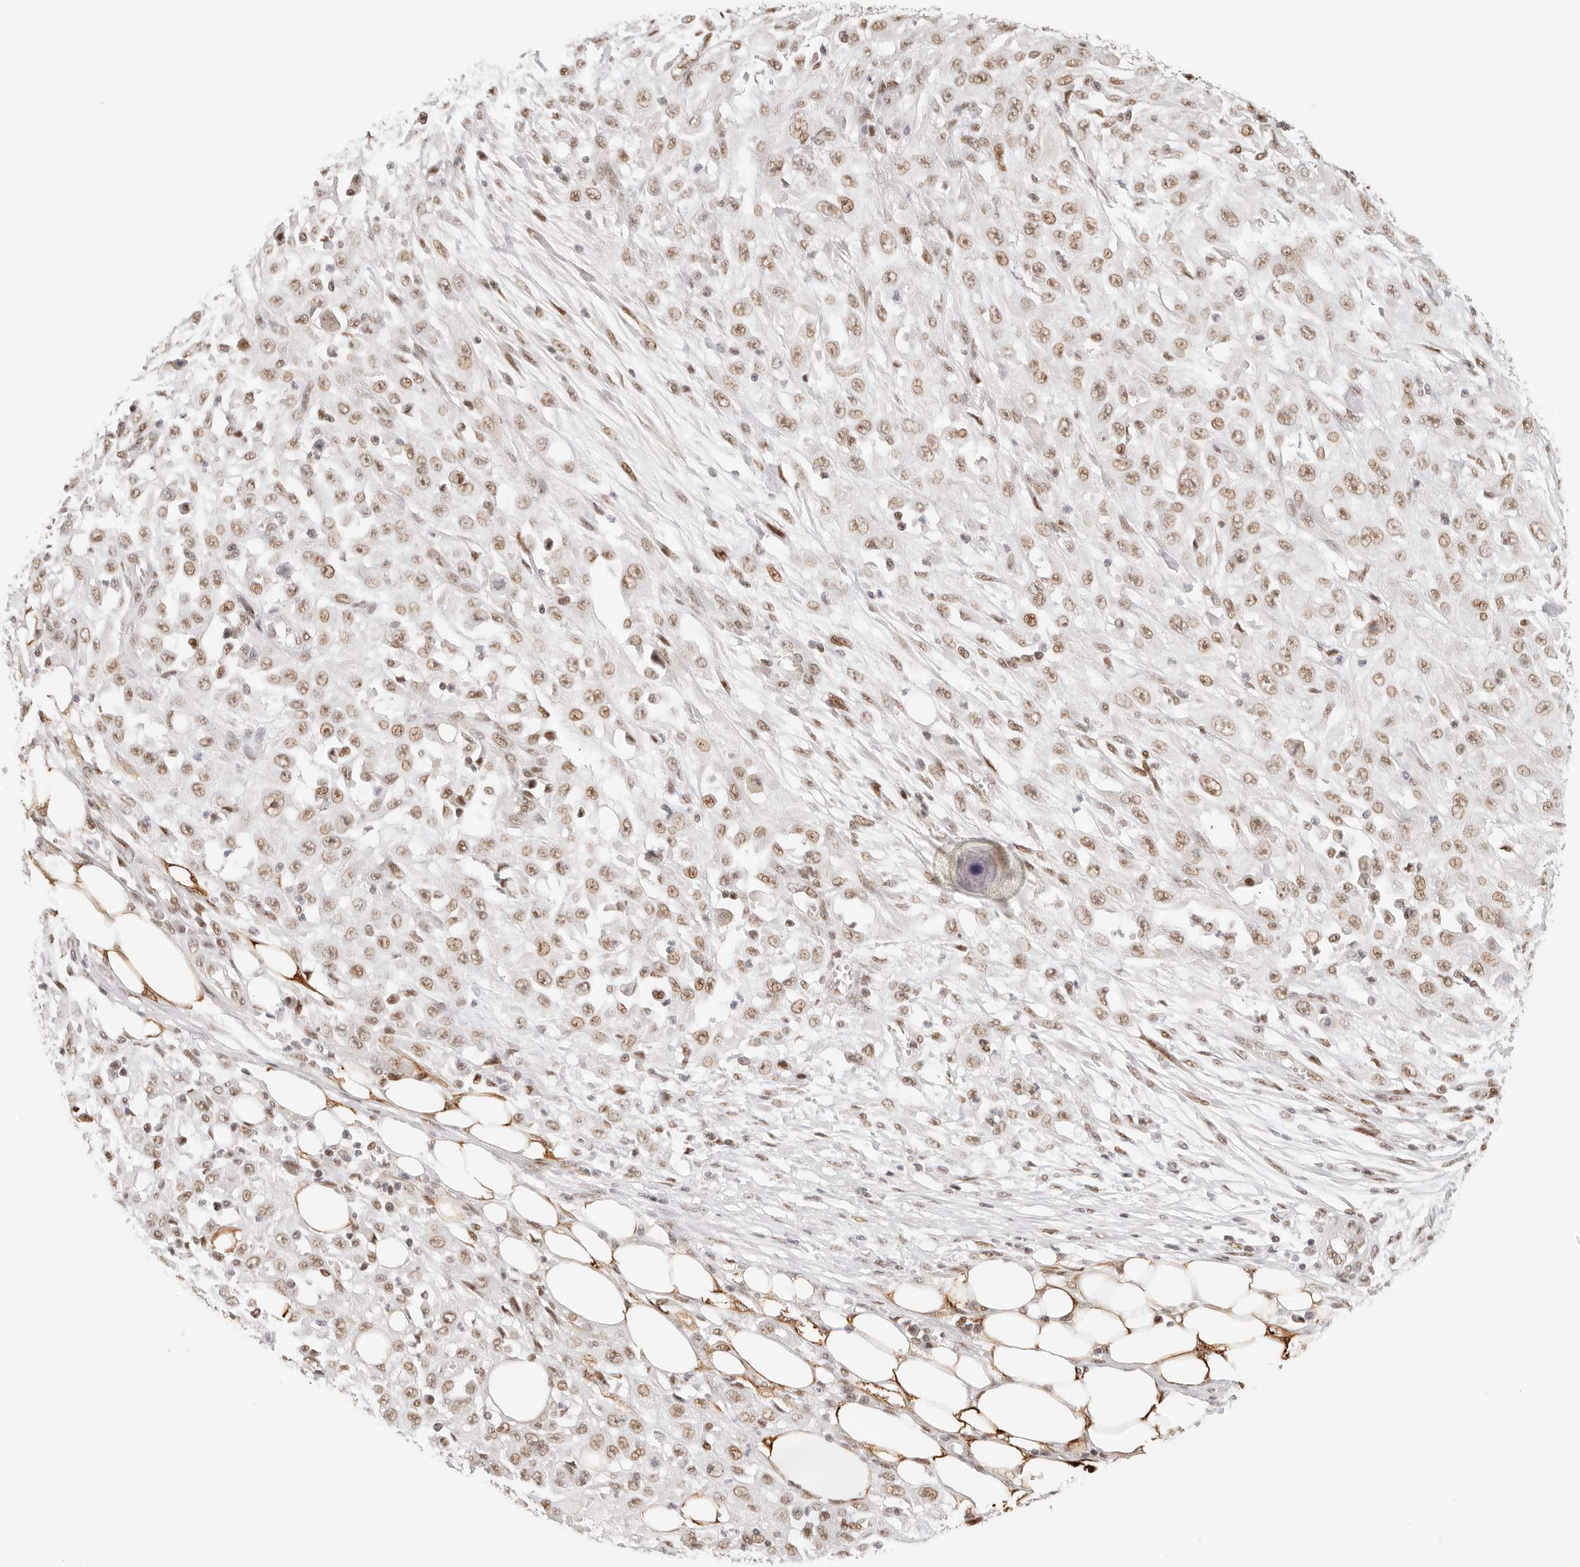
{"staining": {"intensity": "moderate", "quantity": ">75%", "location": "nuclear"}, "tissue": "skin cancer", "cell_type": "Tumor cells", "image_type": "cancer", "snomed": [{"axis": "morphology", "description": "Squamous cell carcinoma, NOS"}, {"axis": "morphology", "description": "Squamous cell carcinoma, metastatic, NOS"}, {"axis": "topography", "description": "Skin"}, {"axis": "topography", "description": "Lymph node"}], "caption": "This histopathology image exhibits IHC staining of skin cancer, with medium moderate nuclear expression in approximately >75% of tumor cells.", "gene": "HOXC5", "patient": {"sex": "male", "age": 75}}